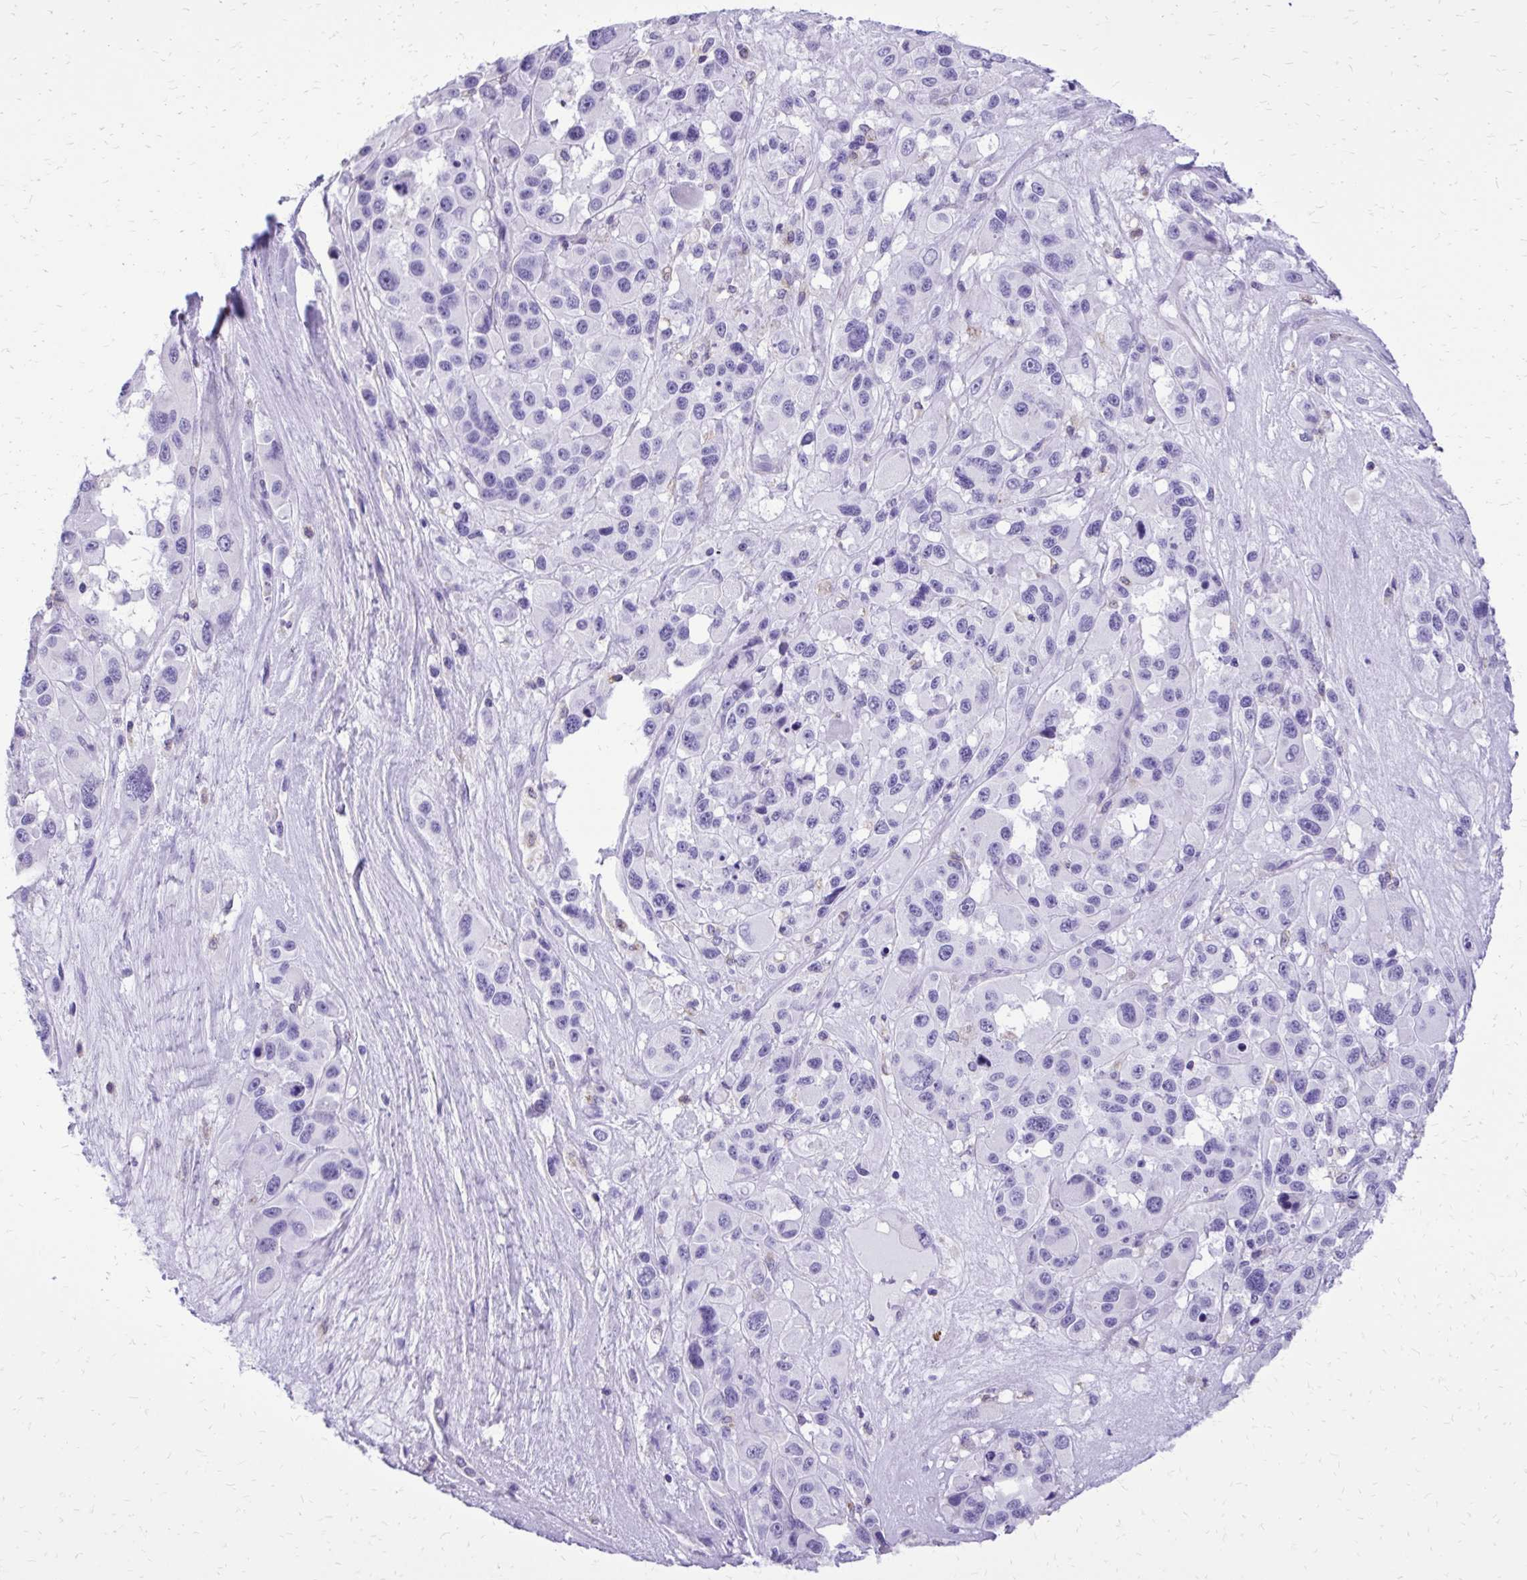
{"staining": {"intensity": "negative", "quantity": "none", "location": "none"}, "tissue": "melanoma", "cell_type": "Tumor cells", "image_type": "cancer", "snomed": [{"axis": "morphology", "description": "Malignant melanoma, Metastatic site"}, {"axis": "topography", "description": "Lymph node"}], "caption": "This is a micrograph of immunohistochemistry (IHC) staining of melanoma, which shows no expression in tumor cells. (DAB immunohistochemistry visualized using brightfield microscopy, high magnification).", "gene": "CAT", "patient": {"sex": "female", "age": 65}}